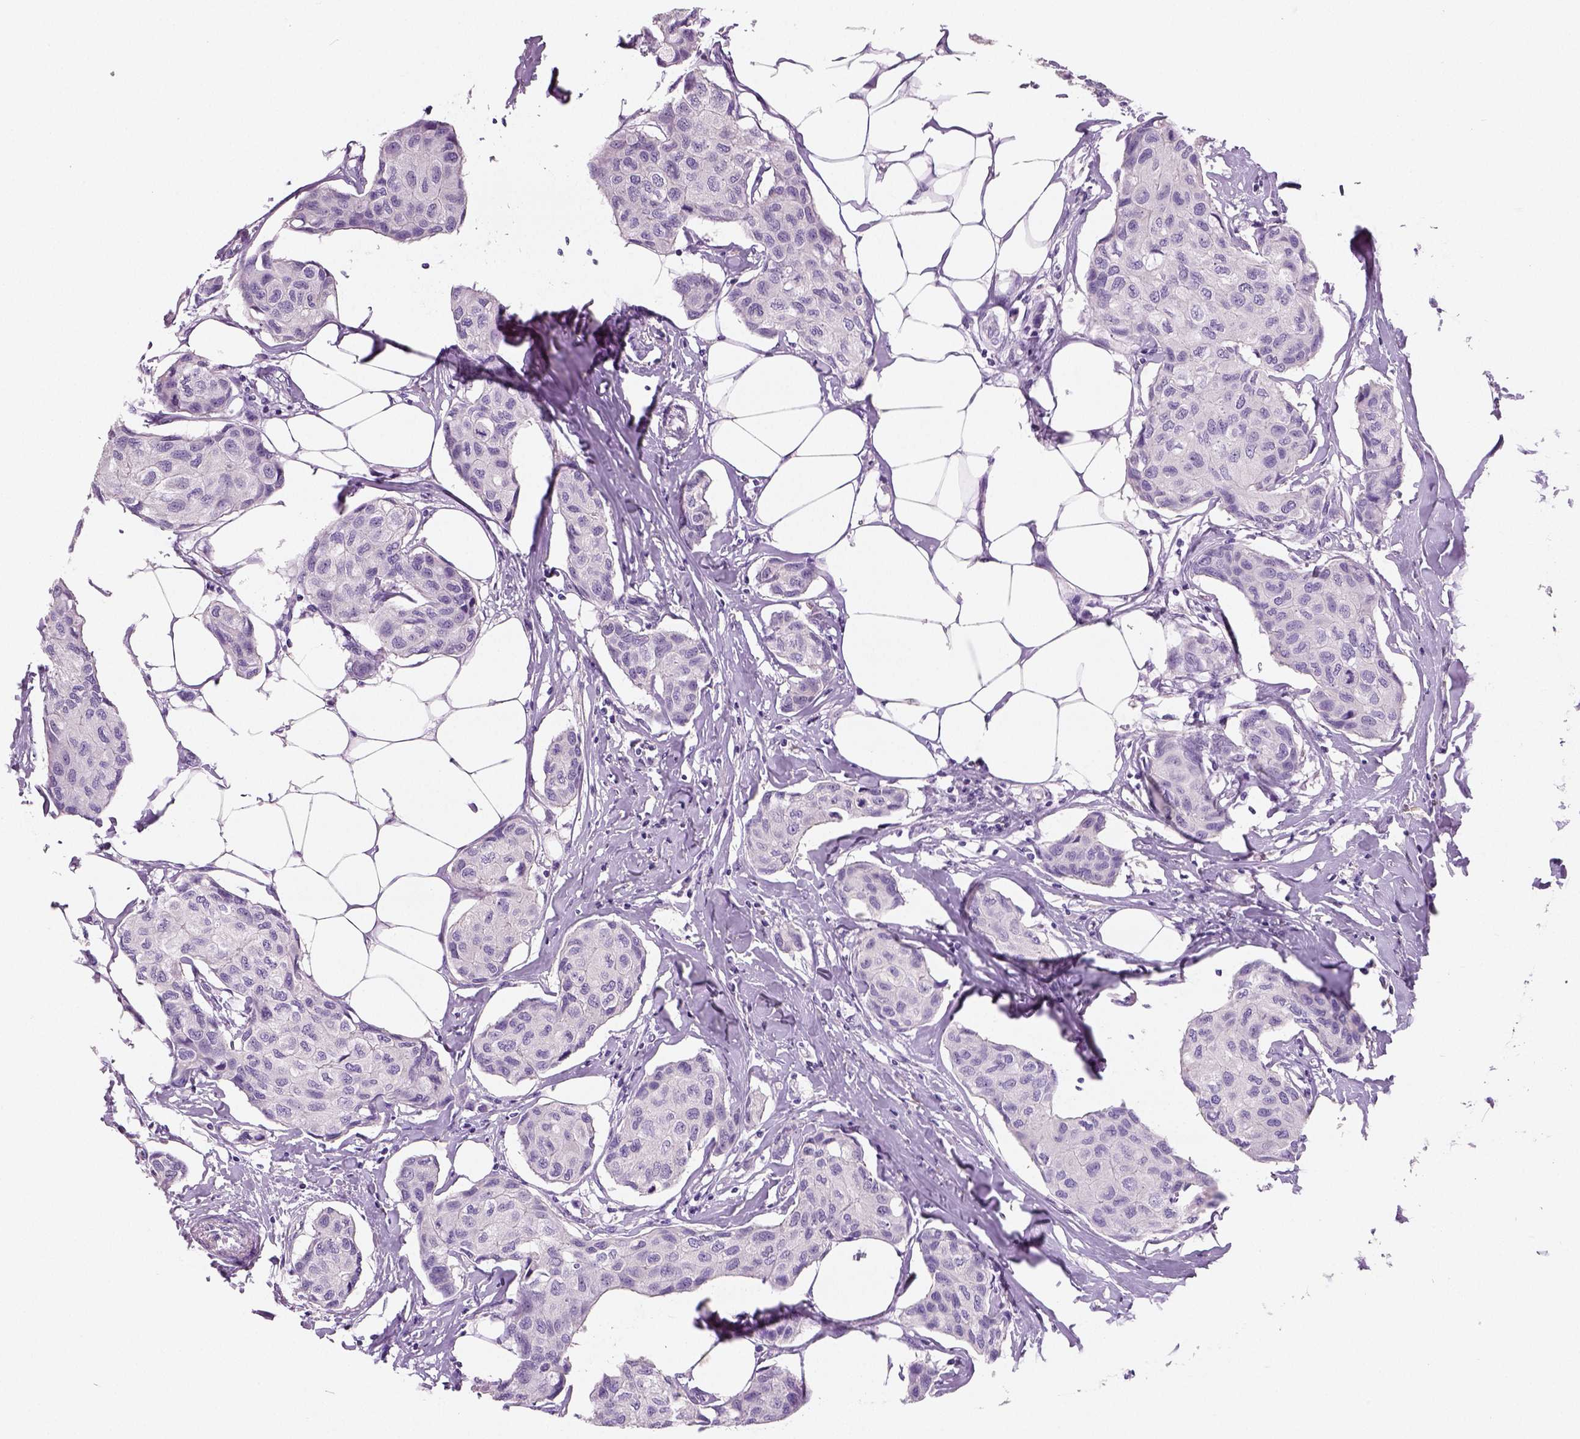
{"staining": {"intensity": "negative", "quantity": "none", "location": "none"}, "tissue": "breast cancer", "cell_type": "Tumor cells", "image_type": "cancer", "snomed": [{"axis": "morphology", "description": "Duct carcinoma"}, {"axis": "topography", "description": "Breast"}], "caption": "Human breast invasive ductal carcinoma stained for a protein using immunohistochemistry shows no staining in tumor cells.", "gene": "NECAB2", "patient": {"sex": "female", "age": 80}}